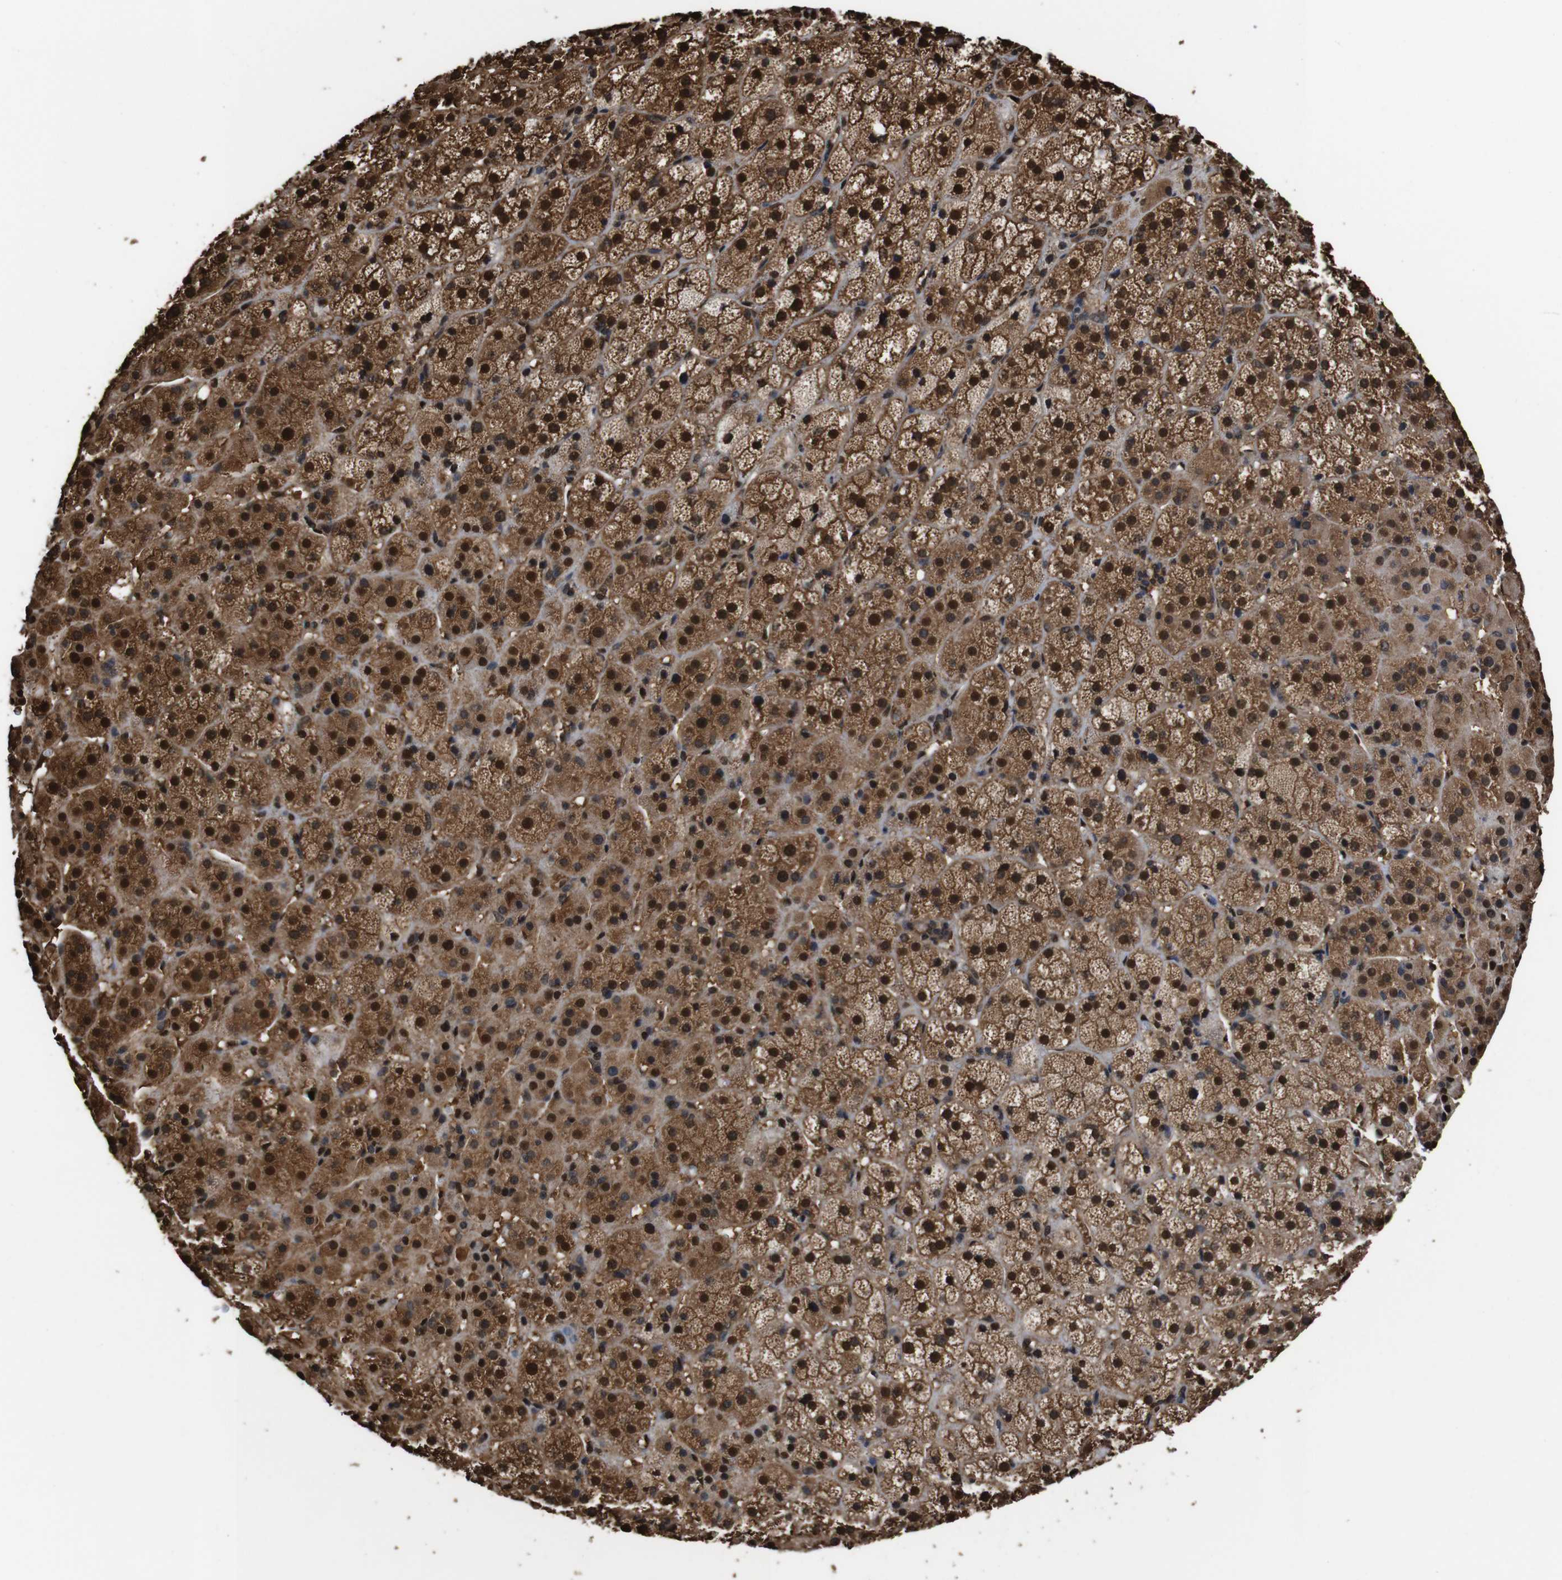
{"staining": {"intensity": "moderate", "quantity": ">75%", "location": "cytoplasmic/membranous,nuclear"}, "tissue": "adrenal gland", "cell_type": "Glandular cells", "image_type": "normal", "snomed": [{"axis": "morphology", "description": "Normal tissue, NOS"}, {"axis": "topography", "description": "Adrenal gland"}], "caption": "Protein expression analysis of benign adrenal gland shows moderate cytoplasmic/membranous,nuclear expression in approximately >75% of glandular cells.", "gene": "VCP", "patient": {"sex": "female", "age": 57}}